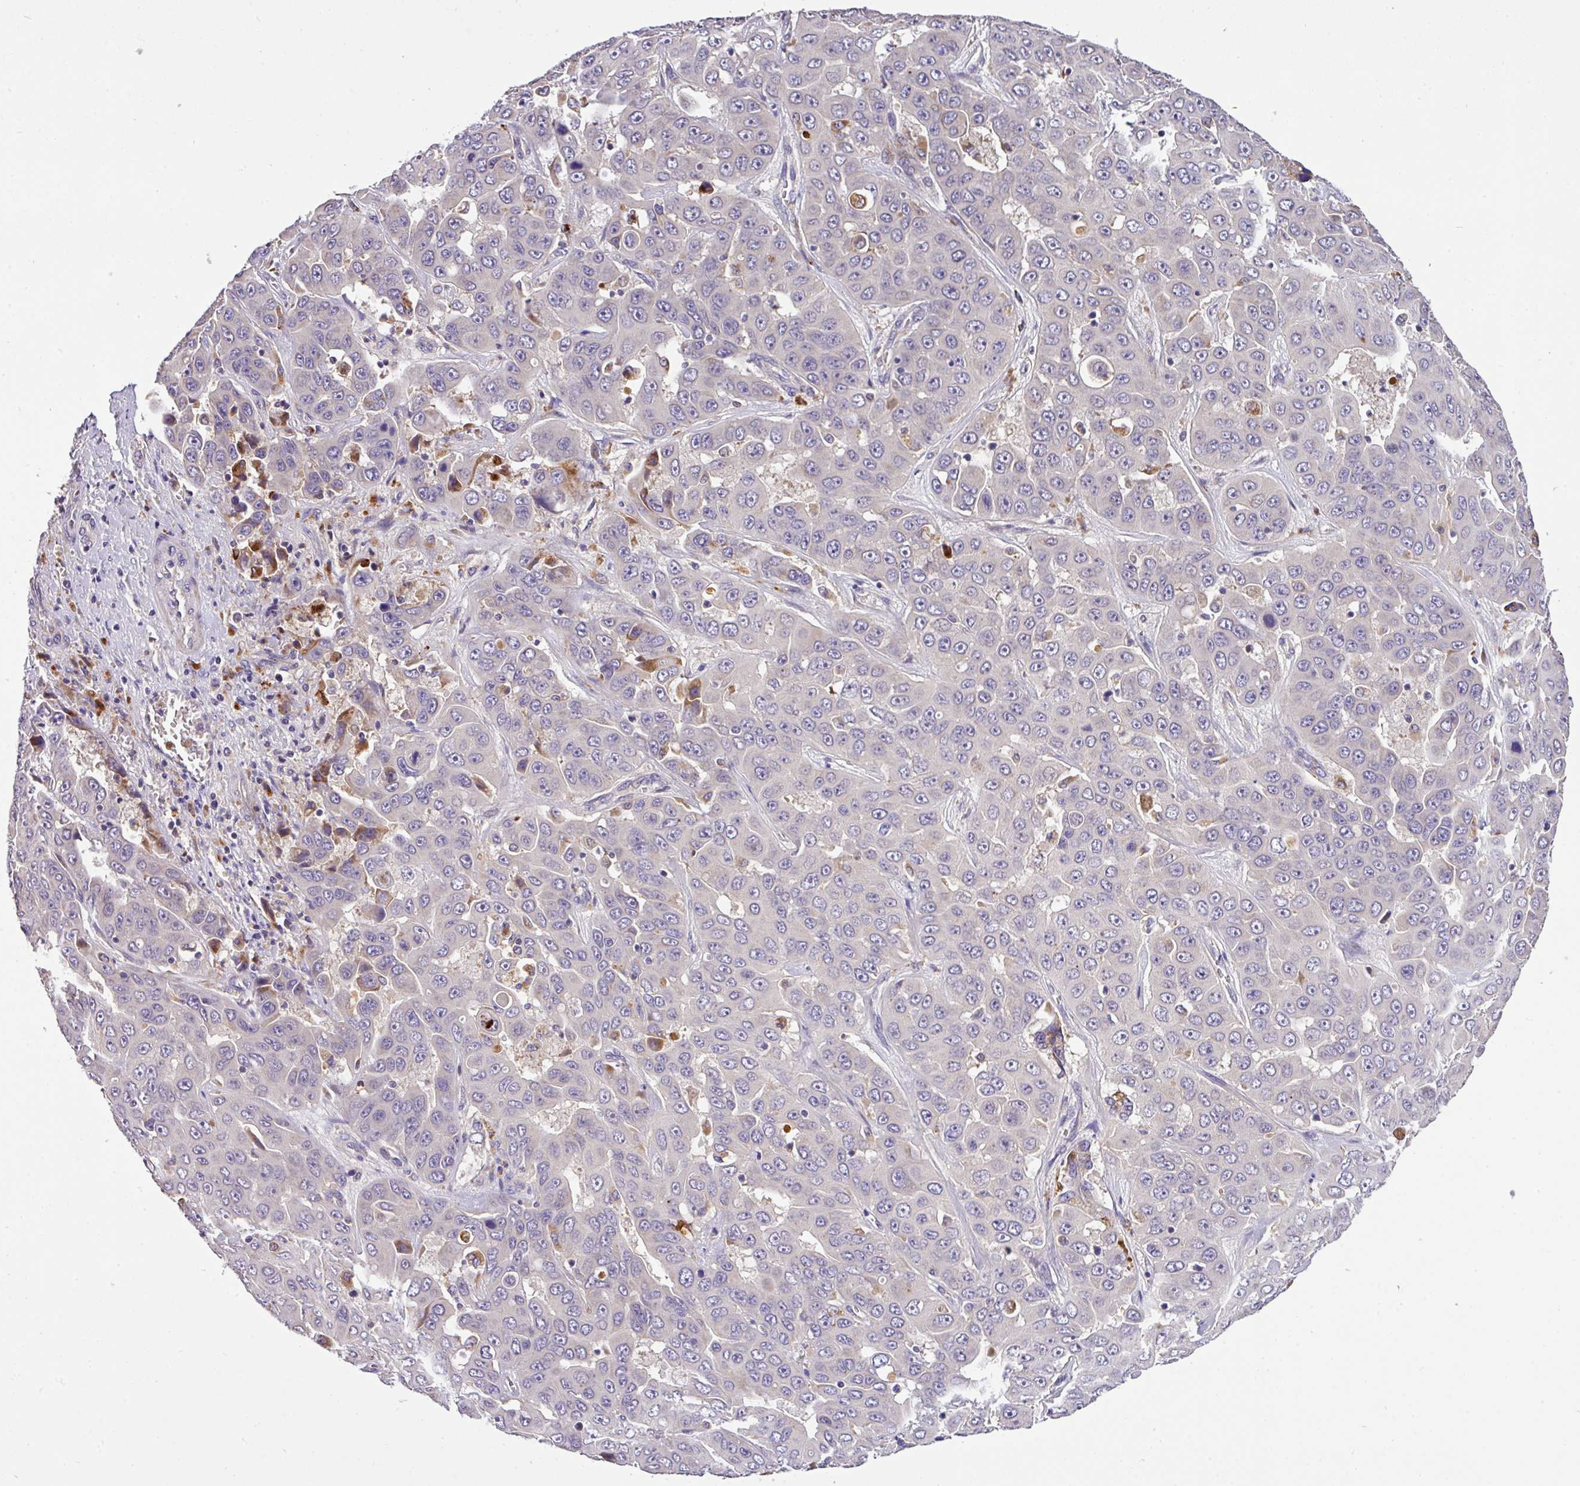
{"staining": {"intensity": "negative", "quantity": "none", "location": "none"}, "tissue": "liver cancer", "cell_type": "Tumor cells", "image_type": "cancer", "snomed": [{"axis": "morphology", "description": "Cholangiocarcinoma"}, {"axis": "topography", "description": "Liver"}], "caption": "IHC image of neoplastic tissue: cholangiocarcinoma (liver) stained with DAB exhibits no significant protein positivity in tumor cells. (DAB (3,3'-diaminobenzidine) IHC, high magnification).", "gene": "ANXA2R", "patient": {"sex": "female", "age": 52}}